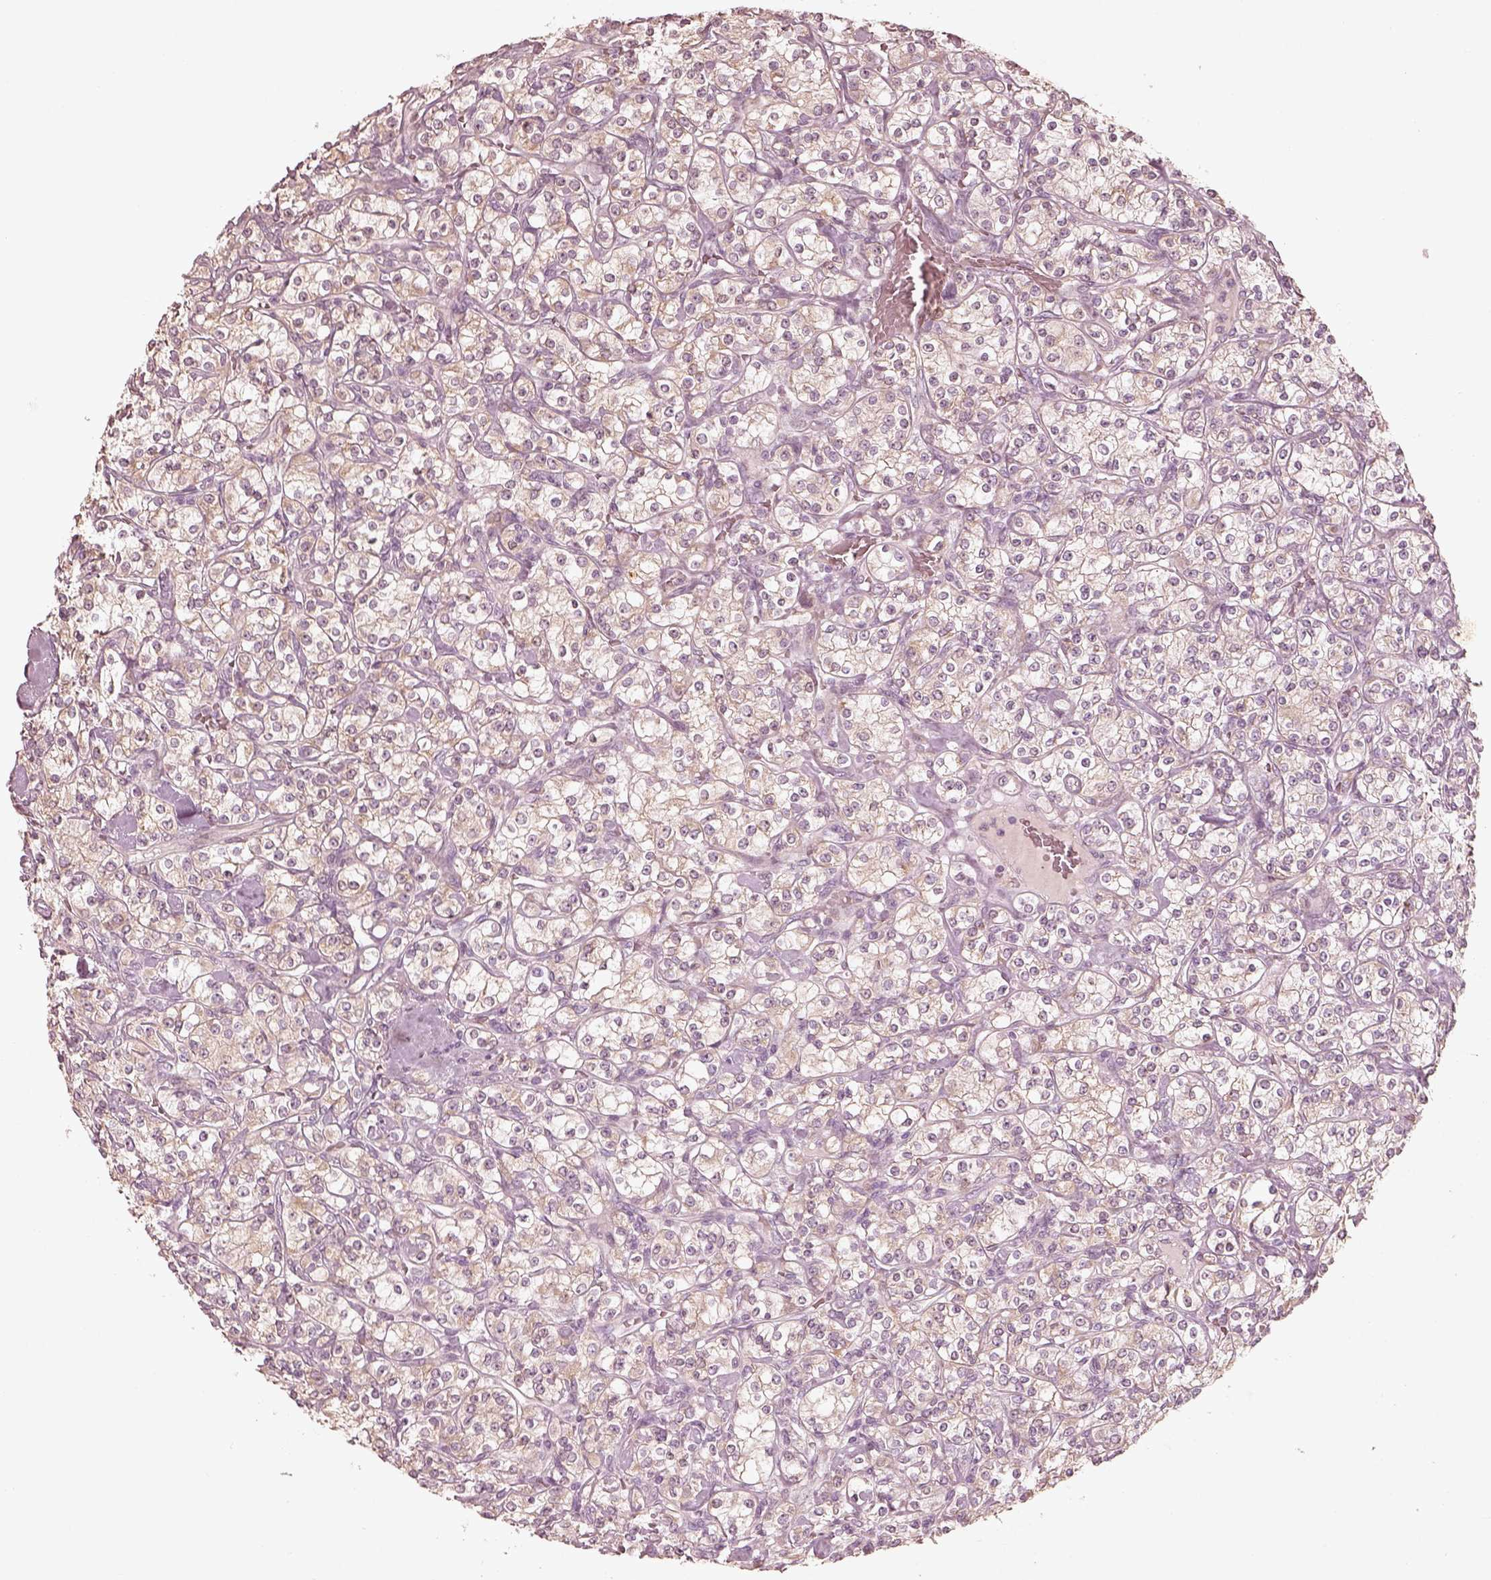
{"staining": {"intensity": "weak", "quantity": ">75%", "location": "cytoplasmic/membranous"}, "tissue": "renal cancer", "cell_type": "Tumor cells", "image_type": "cancer", "snomed": [{"axis": "morphology", "description": "Adenocarcinoma, NOS"}, {"axis": "topography", "description": "Kidney"}], "caption": "Immunohistochemistry of renal cancer exhibits low levels of weak cytoplasmic/membranous positivity in approximately >75% of tumor cells.", "gene": "WLS", "patient": {"sex": "male", "age": 77}}